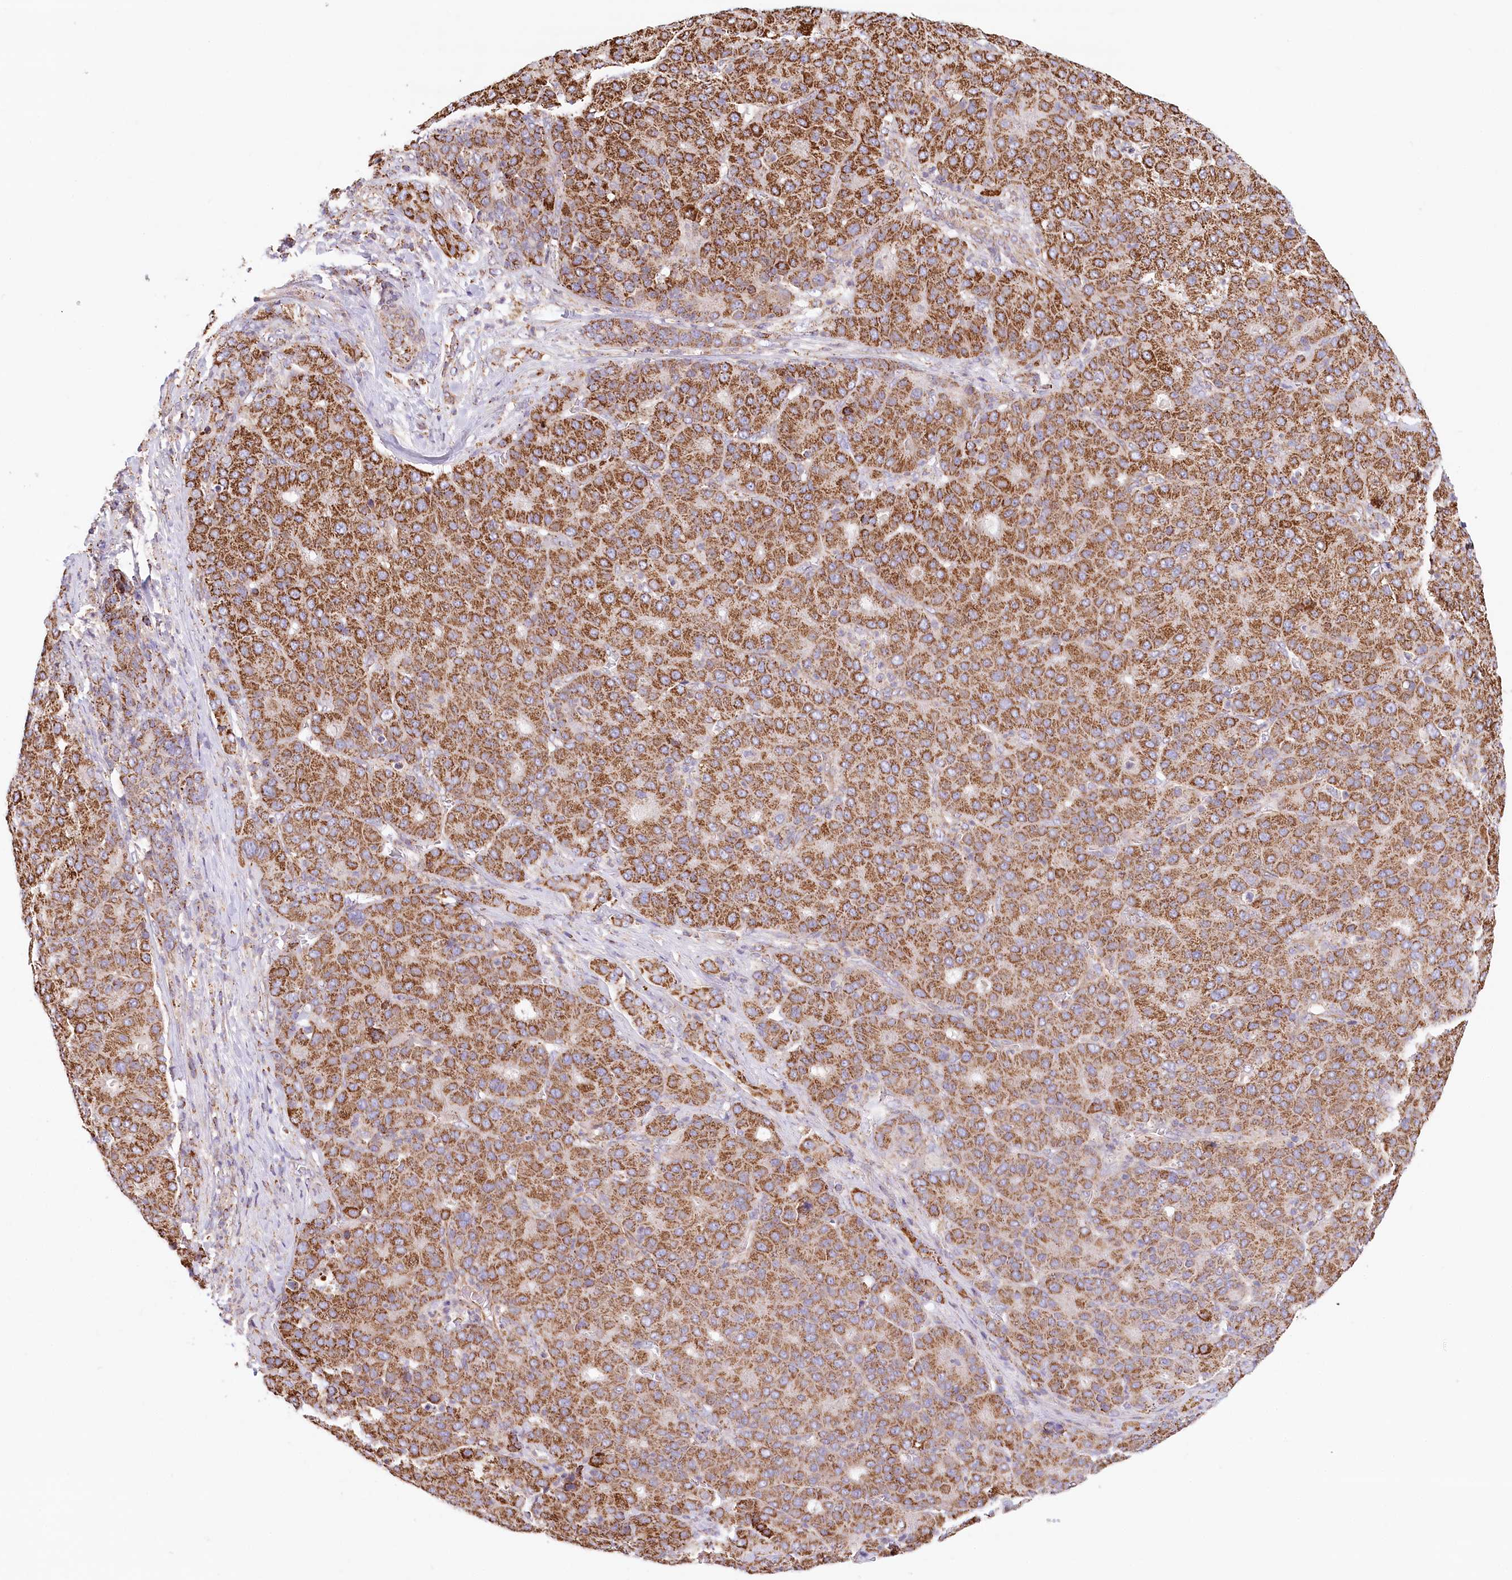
{"staining": {"intensity": "moderate", "quantity": ">75%", "location": "cytoplasmic/membranous"}, "tissue": "liver cancer", "cell_type": "Tumor cells", "image_type": "cancer", "snomed": [{"axis": "morphology", "description": "Carcinoma, Hepatocellular, NOS"}, {"axis": "topography", "description": "Liver"}], "caption": "Liver hepatocellular carcinoma tissue demonstrates moderate cytoplasmic/membranous expression in approximately >75% of tumor cells, visualized by immunohistochemistry.", "gene": "UMPS", "patient": {"sex": "male", "age": 65}}